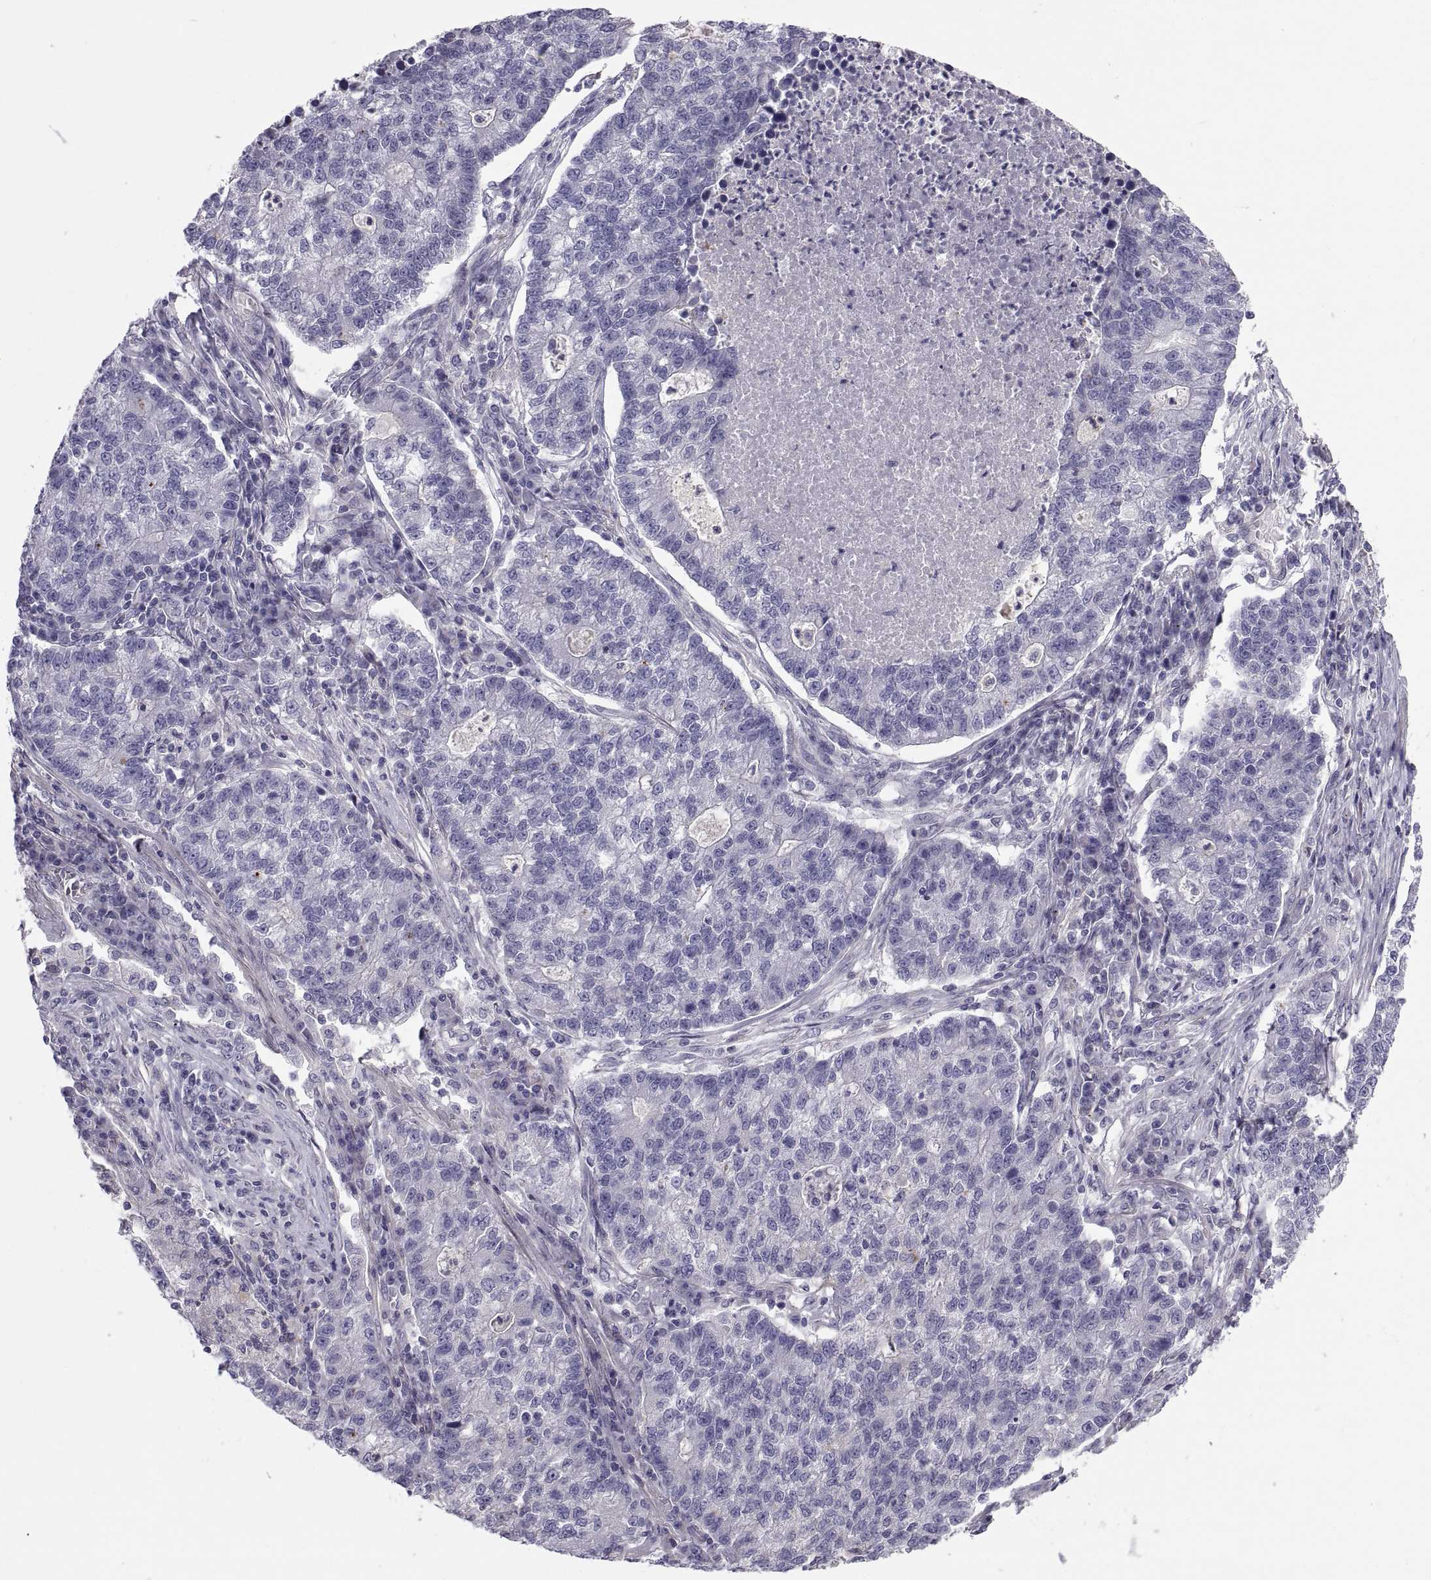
{"staining": {"intensity": "negative", "quantity": "none", "location": "none"}, "tissue": "lung cancer", "cell_type": "Tumor cells", "image_type": "cancer", "snomed": [{"axis": "morphology", "description": "Adenocarcinoma, NOS"}, {"axis": "topography", "description": "Lung"}], "caption": "IHC micrograph of neoplastic tissue: human lung adenocarcinoma stained with DAB (3,3'-diaminobenzidine) displays no significant protein positivity in tumor cells.", "gene": "ANO1", "patient": {"sex": "male", "age": 57}}